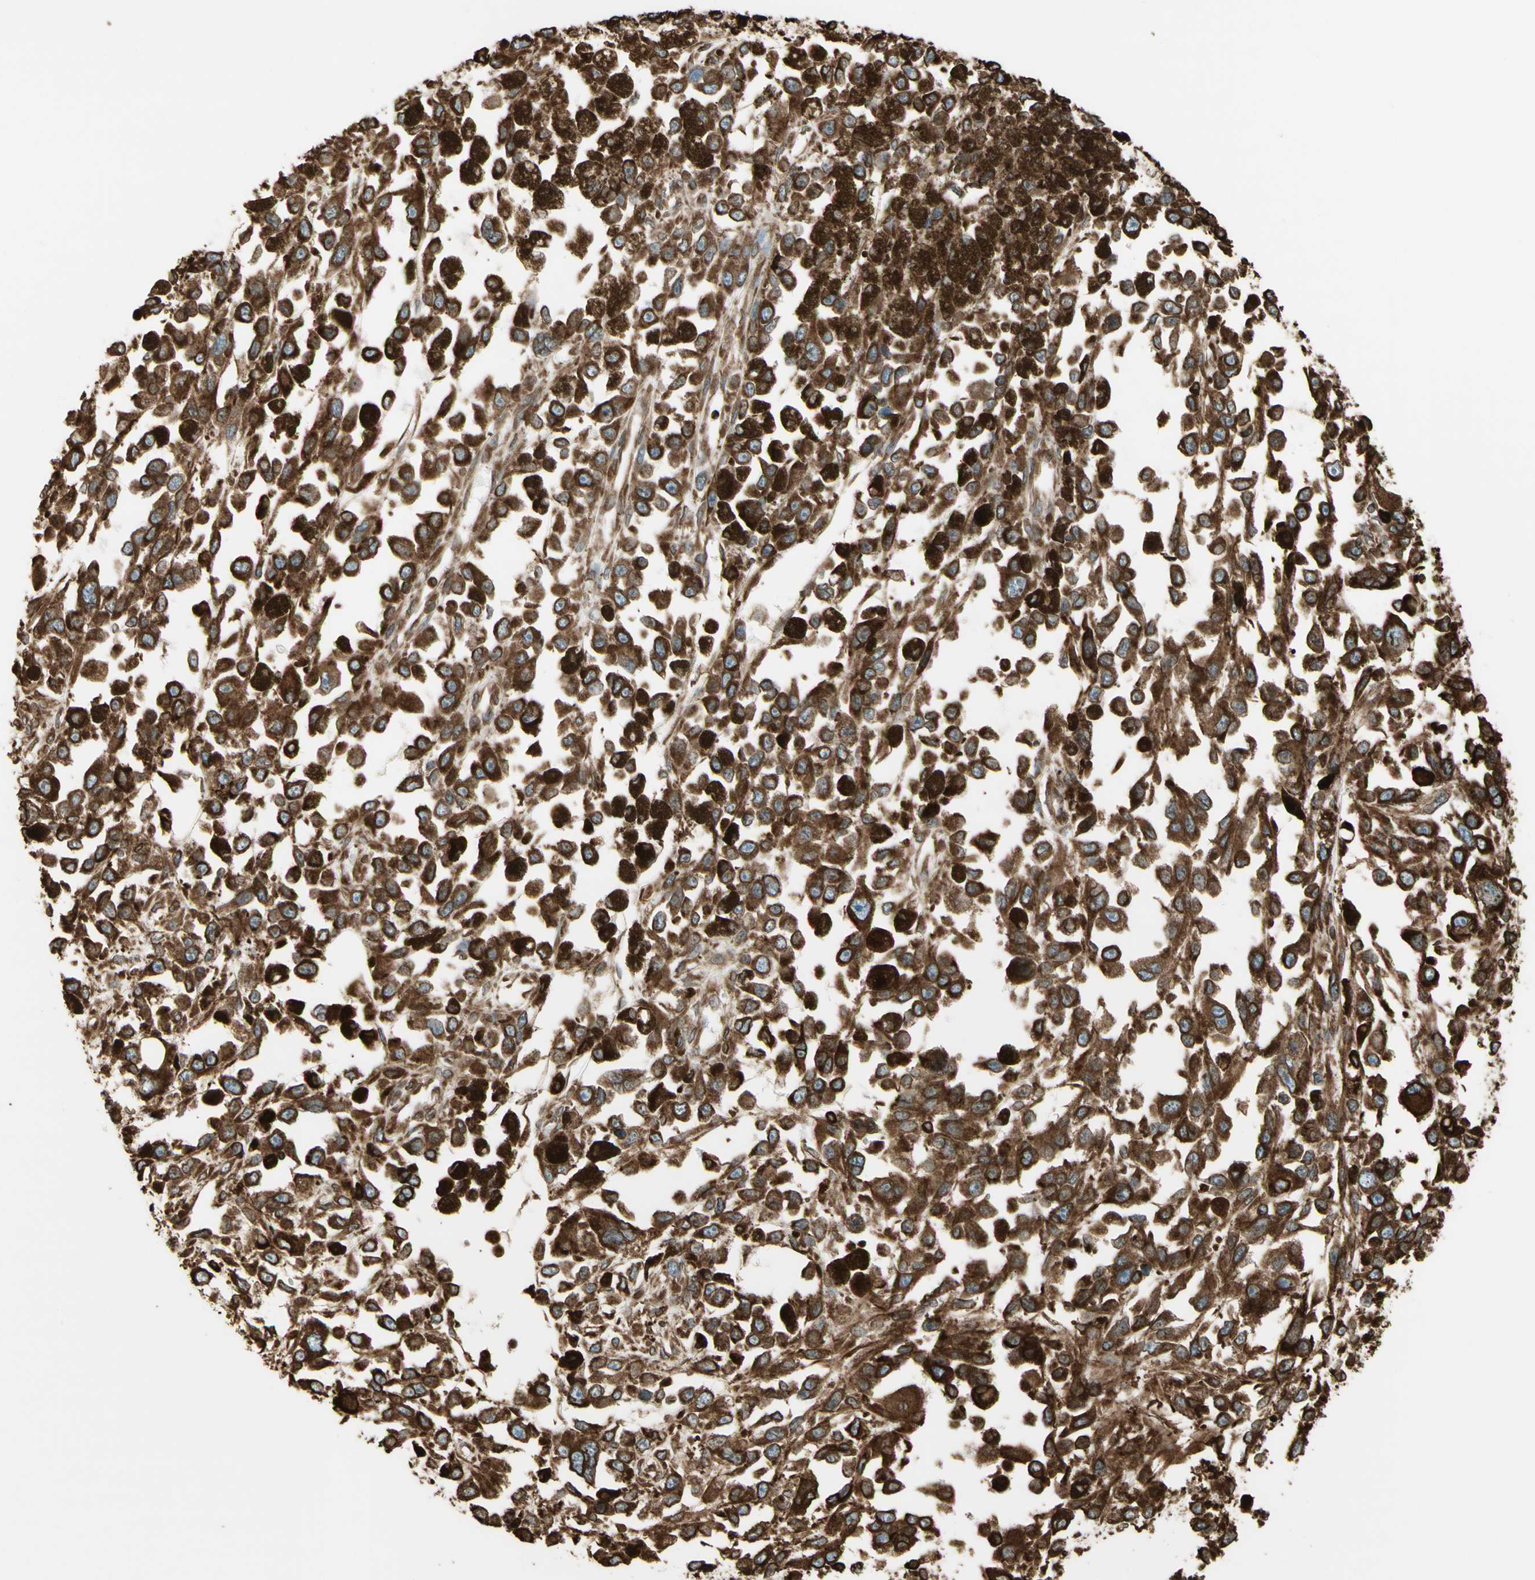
{"staining": {"intensity": "strong", "quantity": ">75%", "location": "cytoplasmic/membranous"}, "tissue": "melanoma", "cell_type": "Tumor cells", "image_type": "cancer", "snomed": [{"axis": "morphology", "description": "Malignant melanoma, Metastatic site"}, {"axis": "topography", "description": "Lymph node"}], "caption": "Immunohistochemical staining of melanoma shows high levels of strong cytoplasmic/membranous staining in about >75% of tumor cells. (Stains: DAB in brown, nuclei in blue, Microscopy: brightfield microscopy at high magnification).", "gene": "CANX", "patient": {"sex": "male", "age": 59}}